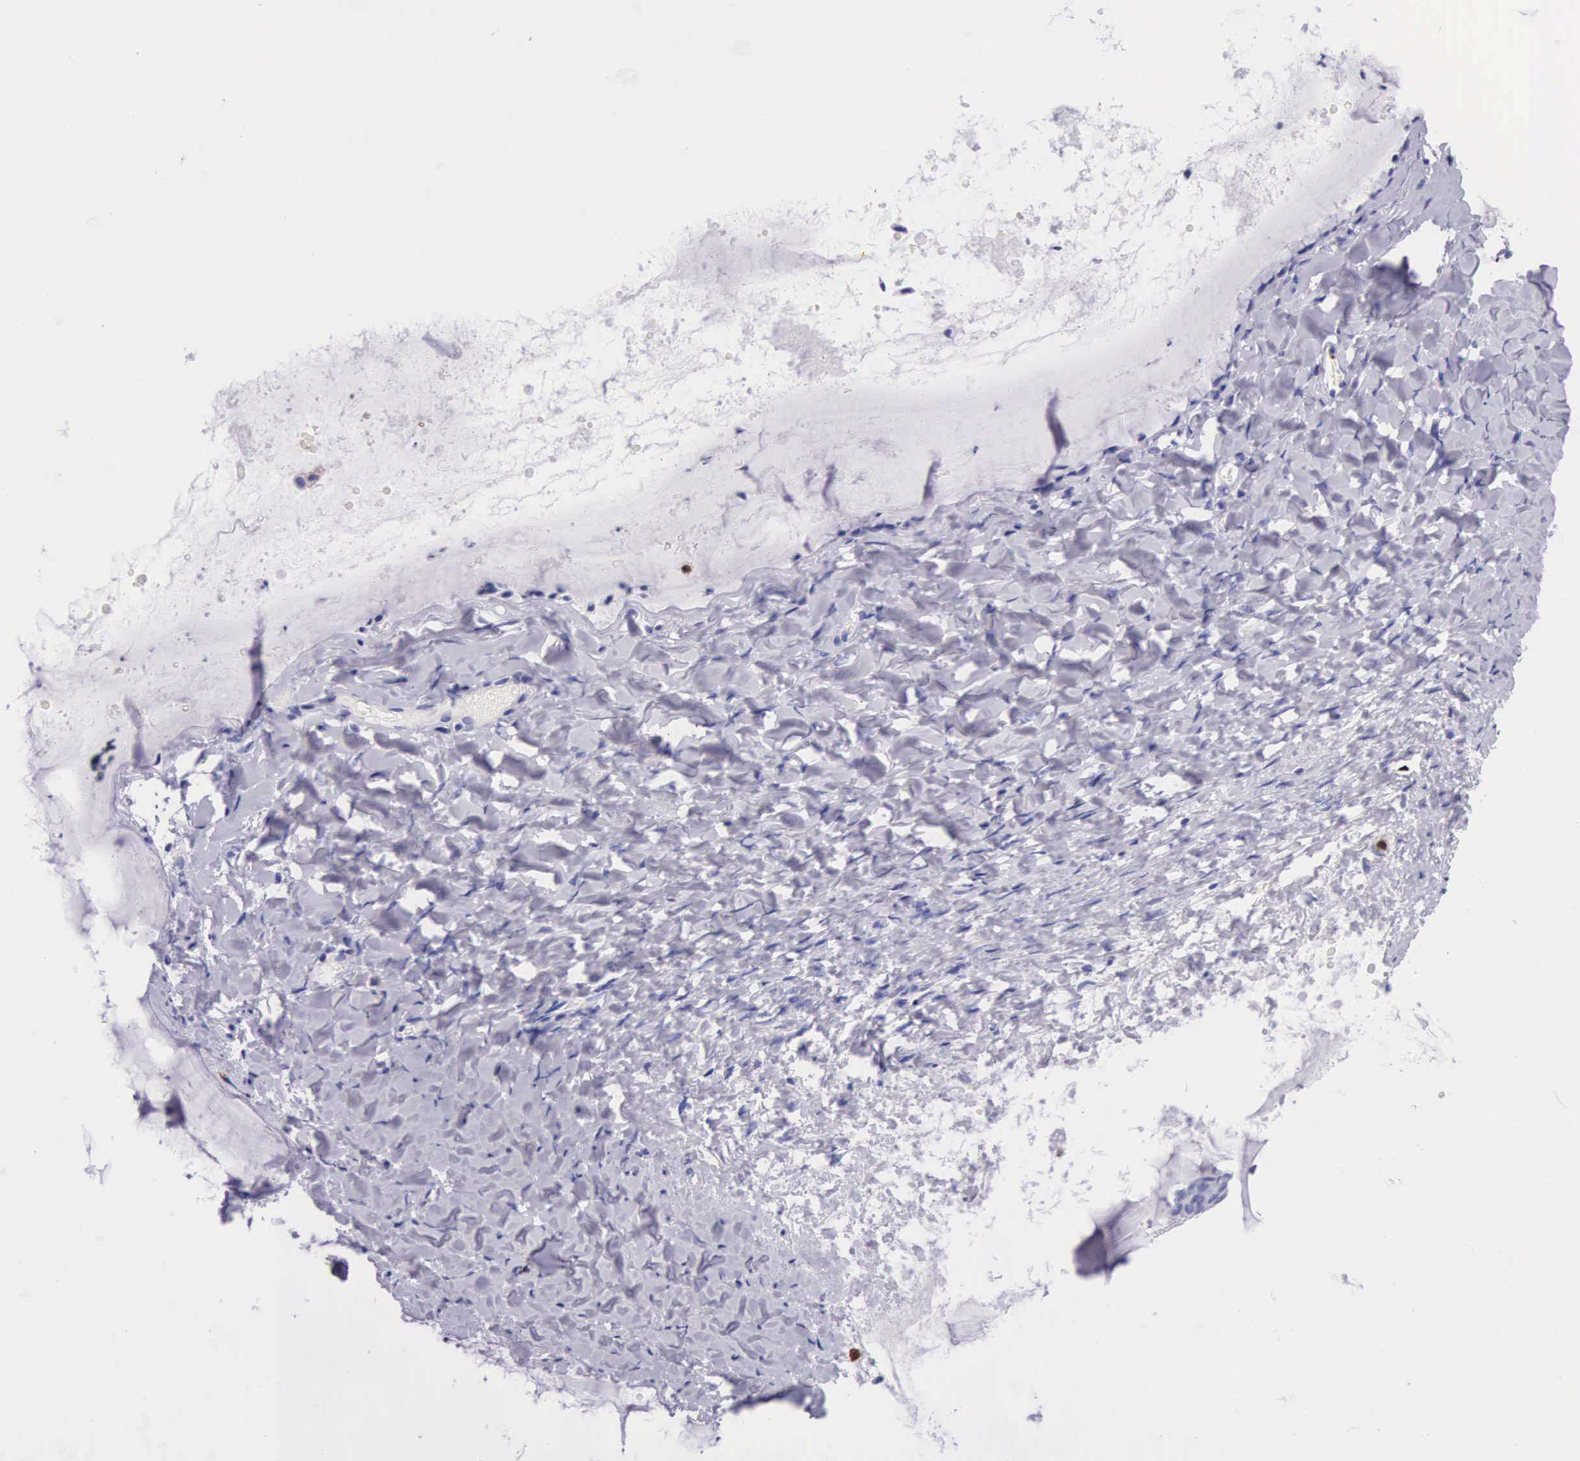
{"staining": {"intensity": "negative", "quantity": "none", "location": "none"}, "tissue": "ovarian cancer", "cell_type": "Tumor cells", "image_type": "cancer", "snomed": [{"axis": "morphology", "description": "Cystadenocarcinoma, mucinous, NOS"}, {"axis": "topography", "description": "Ovary"}], "caption": "An IHC photomicrograph of ovarian cancer (mucinous cystadenocarcinoma) is shown. There is no staining in tumor cells of ovarian cancer (mucinous cystadenocarcinoma).", "gene": "FCN1", "patient": {"sex": "female", "age": 41}}